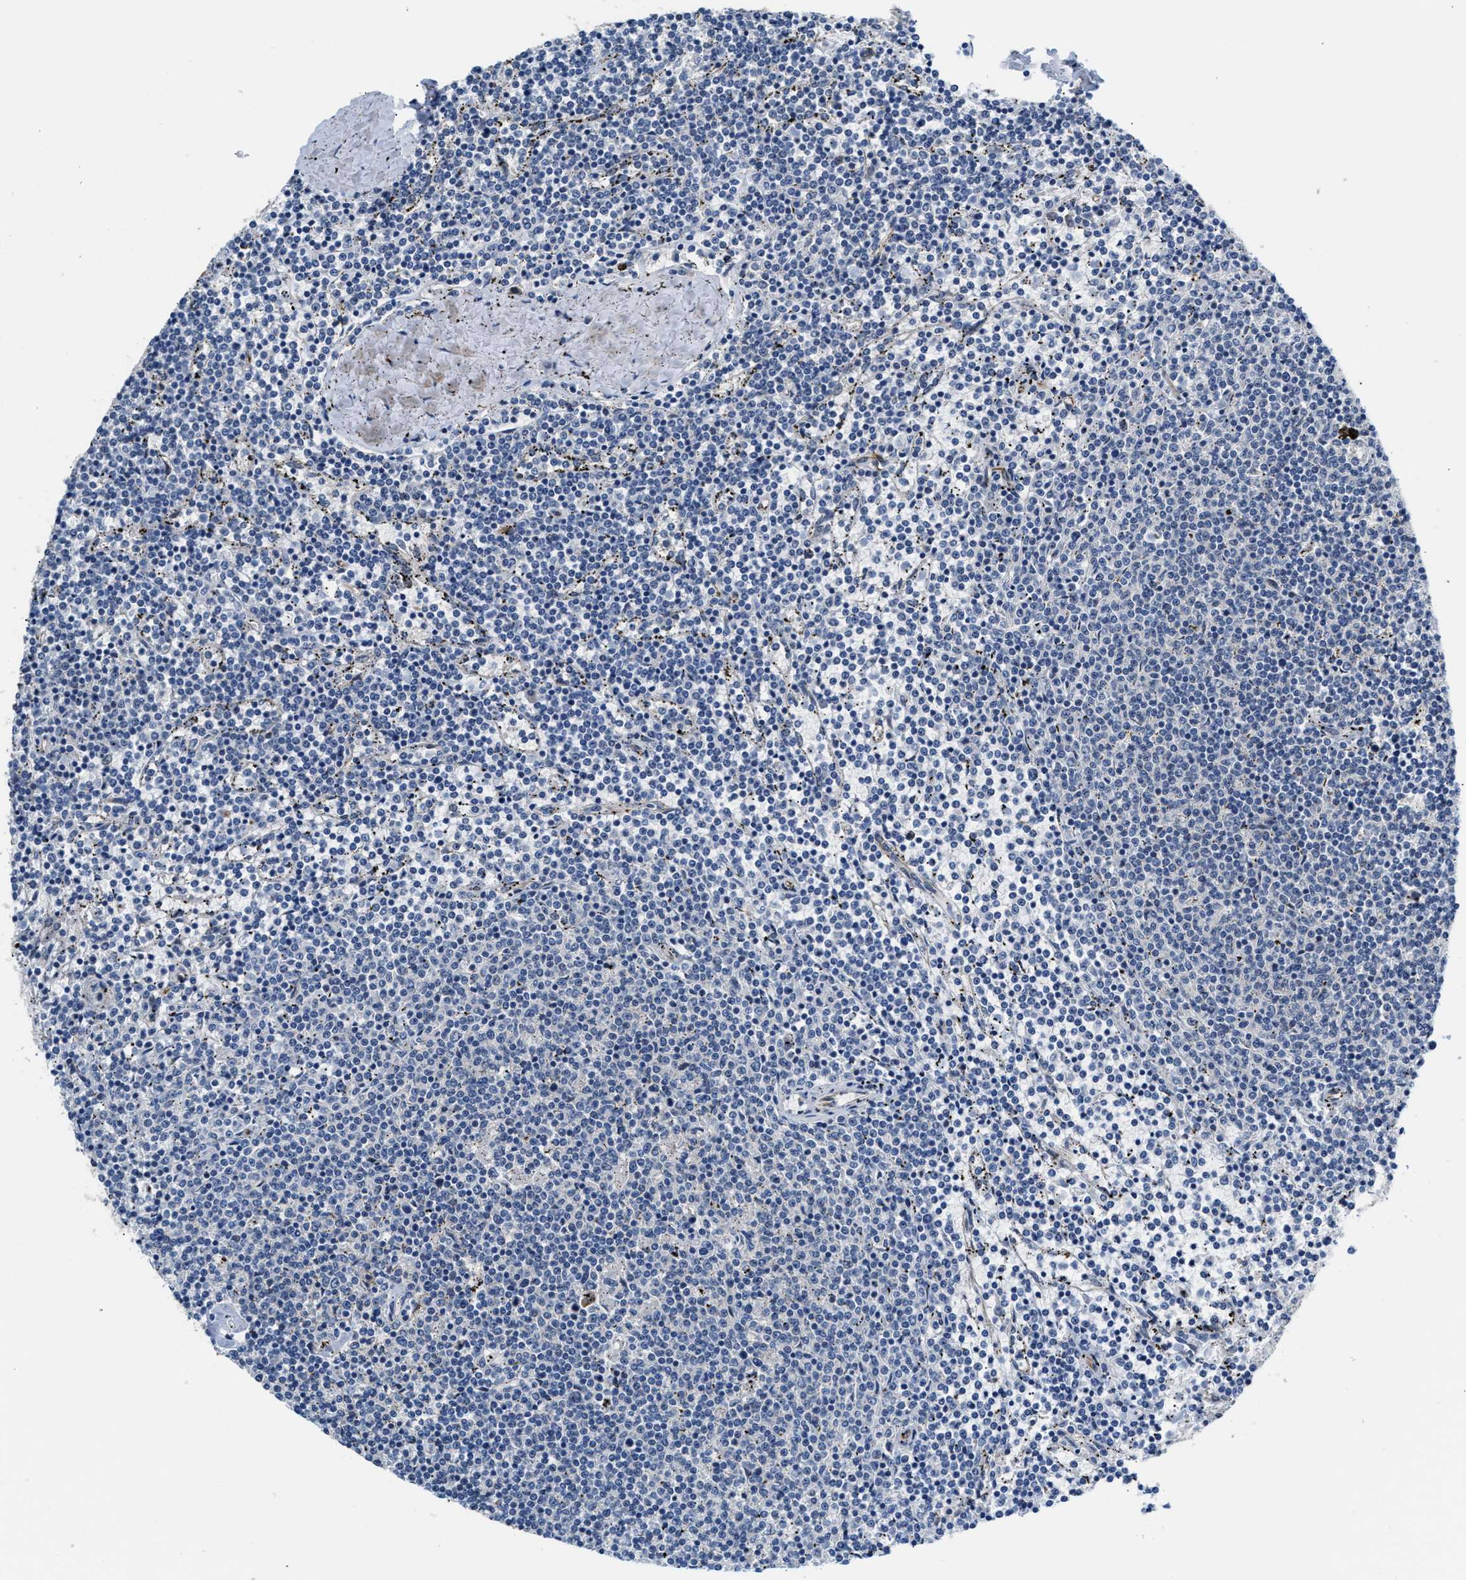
{"staining": {"intensity": "negative", "quantity": "none", "location": "none"}, "tissue": "lymphoma", "cell_type": "Tumor cells", "image_type": "cancer", "snomed": [{"axis": "morphology", "description": "Malignant lymphoma, non-Hodgkin's type, Low grade"}, {"axis": "topography", "description": "Spleen"}], "caption": "DAB (3,3'-diaminobenzidine) immunohistochemical staining of malignant lymphoma, non-Hodgkin's type (low-grade) reveals no significant positivity in tumor cells. (Immunohistochemistry (ihc), brightfield microscopy, high magnification).", "gene": "PPM1H", "patient": {"sex": "female", "age": 50}}